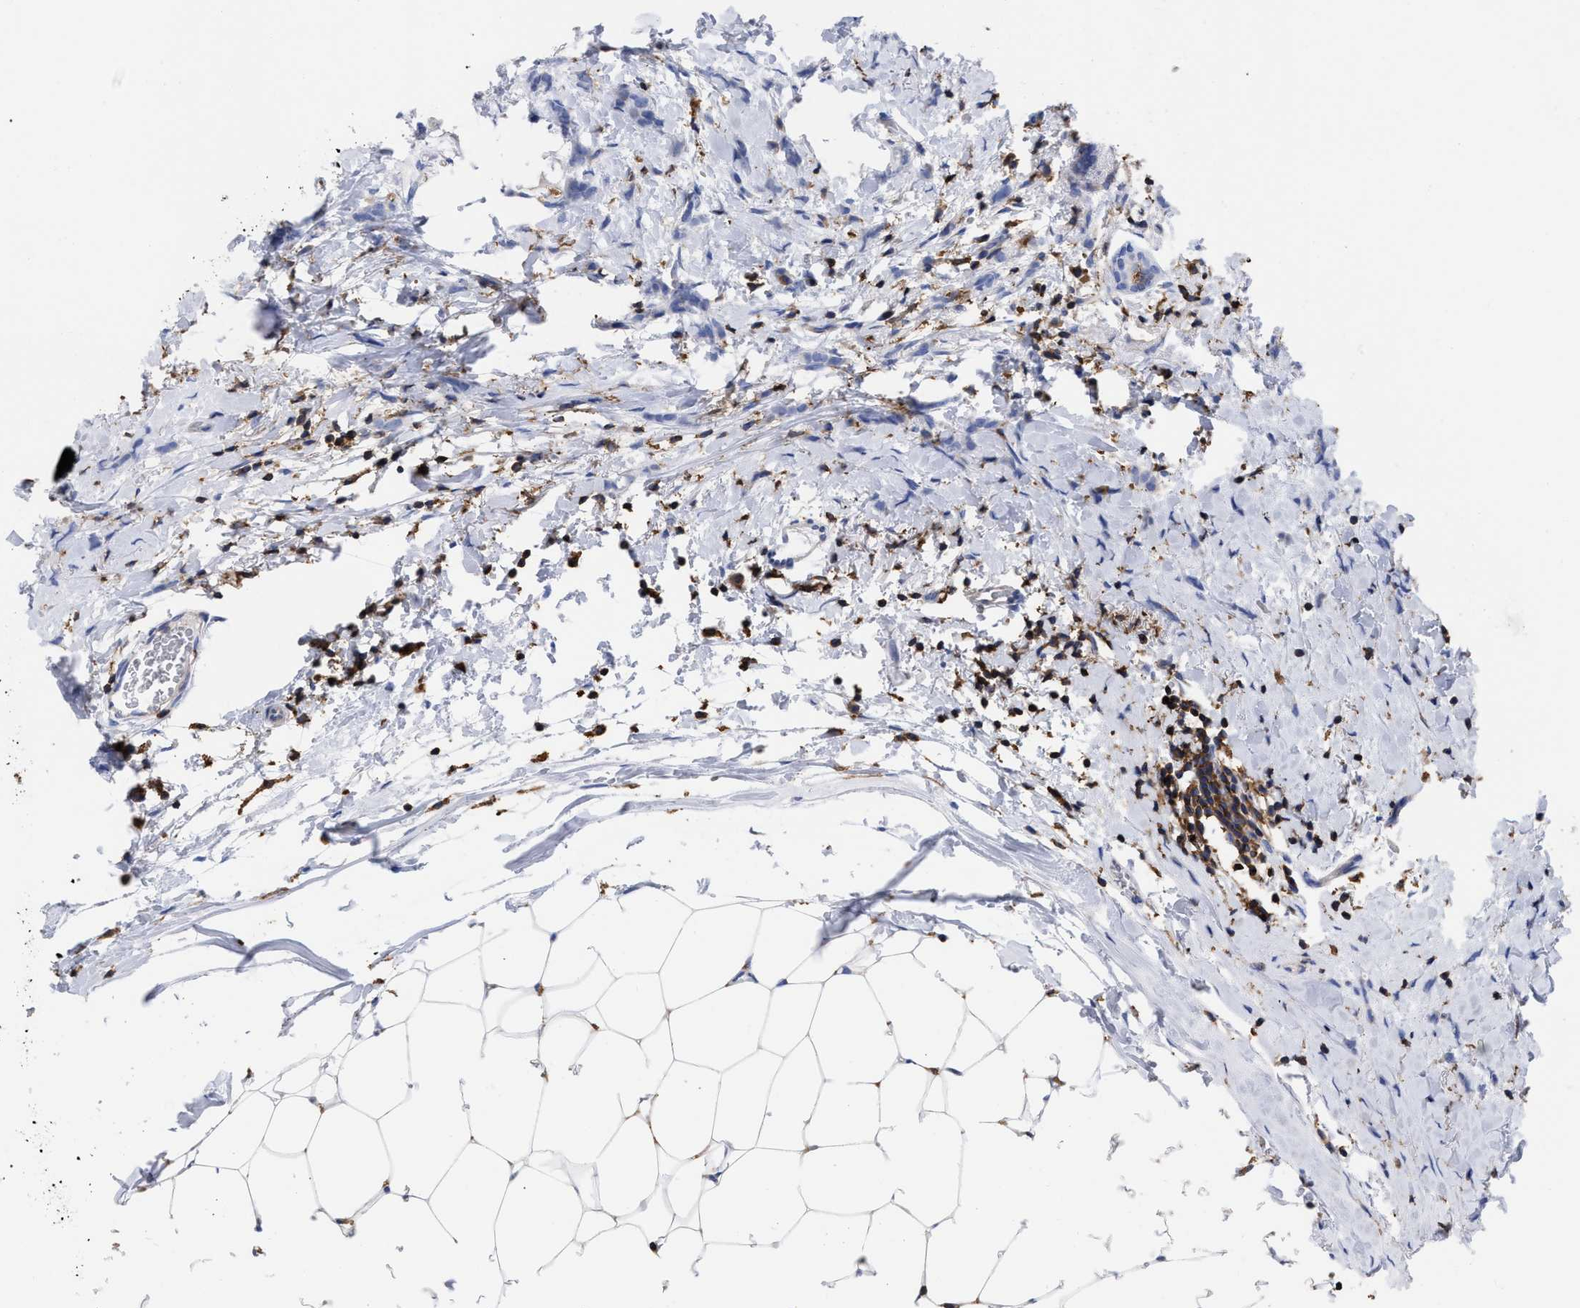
{"staining": {"intensity": "negative", "quantity": "none", "location": "none"}, "tissue": "breast cancer", "cell_type": "Tumor cells", "image_type": "cancer", "snomed": [{"axis": "morphology", "description": "Lobular carcinoma, in situ"}, {"axis": "morphology", "description": "Lobular carcinoma"}, {"axis": "topography", "description": "Breast"}], "caption": "High power microscopy histopathology image of an immunohistochemistry image of lobular carcinoma in situ (breast), revealing no significant staining in tumor cells. (IHC, brightfield microscopy, high magnification).", "gene": "HCLS1", "patient": {"sex": "female", "age": 41}}